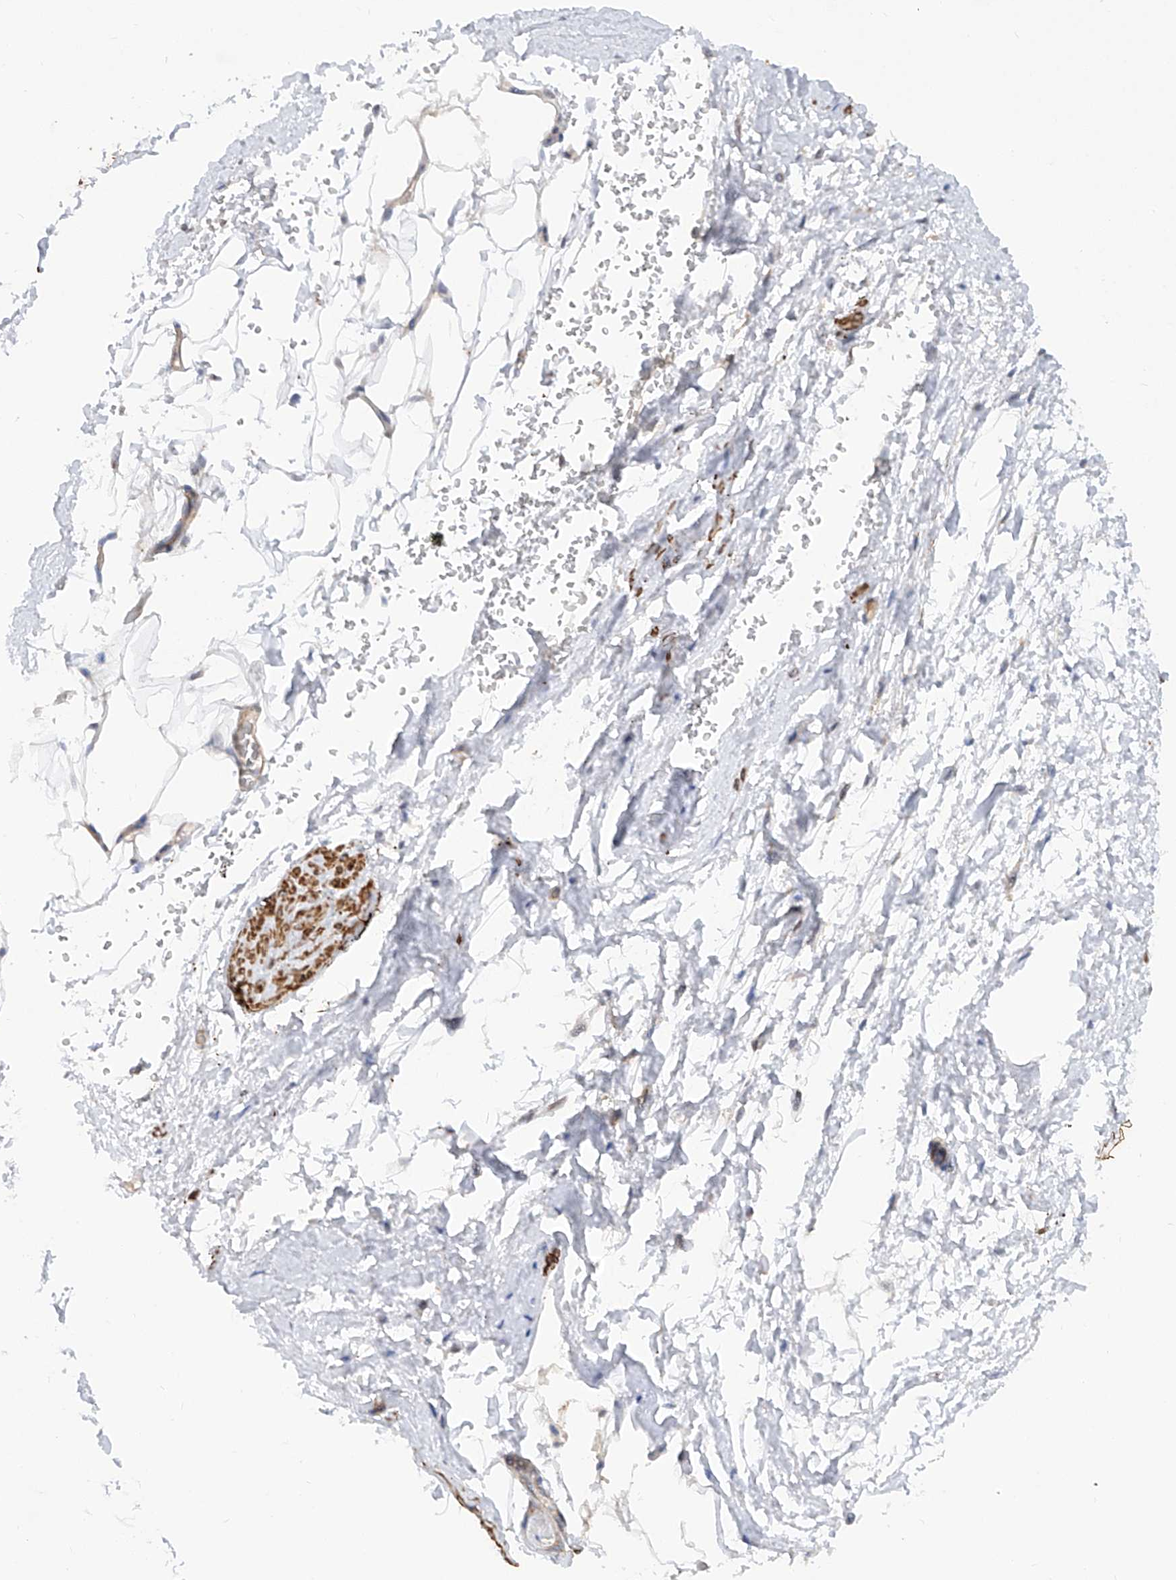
{"staining": {"intensity": "negative", "quantity": "none", "location": "none"}, "tissue": "adipose tissue", "cell_type": "Adipocytes", "image_type": "normal", "snomed": [{"axis": "morphology", "description": "Normal tissue, NOS"}, {"axis": "morphology", "description": "Adenocarcinoma, Low grade"}, {"axis": "topography", "description": "Prostate"}, {"axis": "topography", "description": "Peripheral nerve tissue"}], "caption": "Immunohistochemical staining of normal adipose tissue displays no significant staining in adipocytes.", "gene": "ZNF490", "patient": {"sex": "male", "age": 63}}